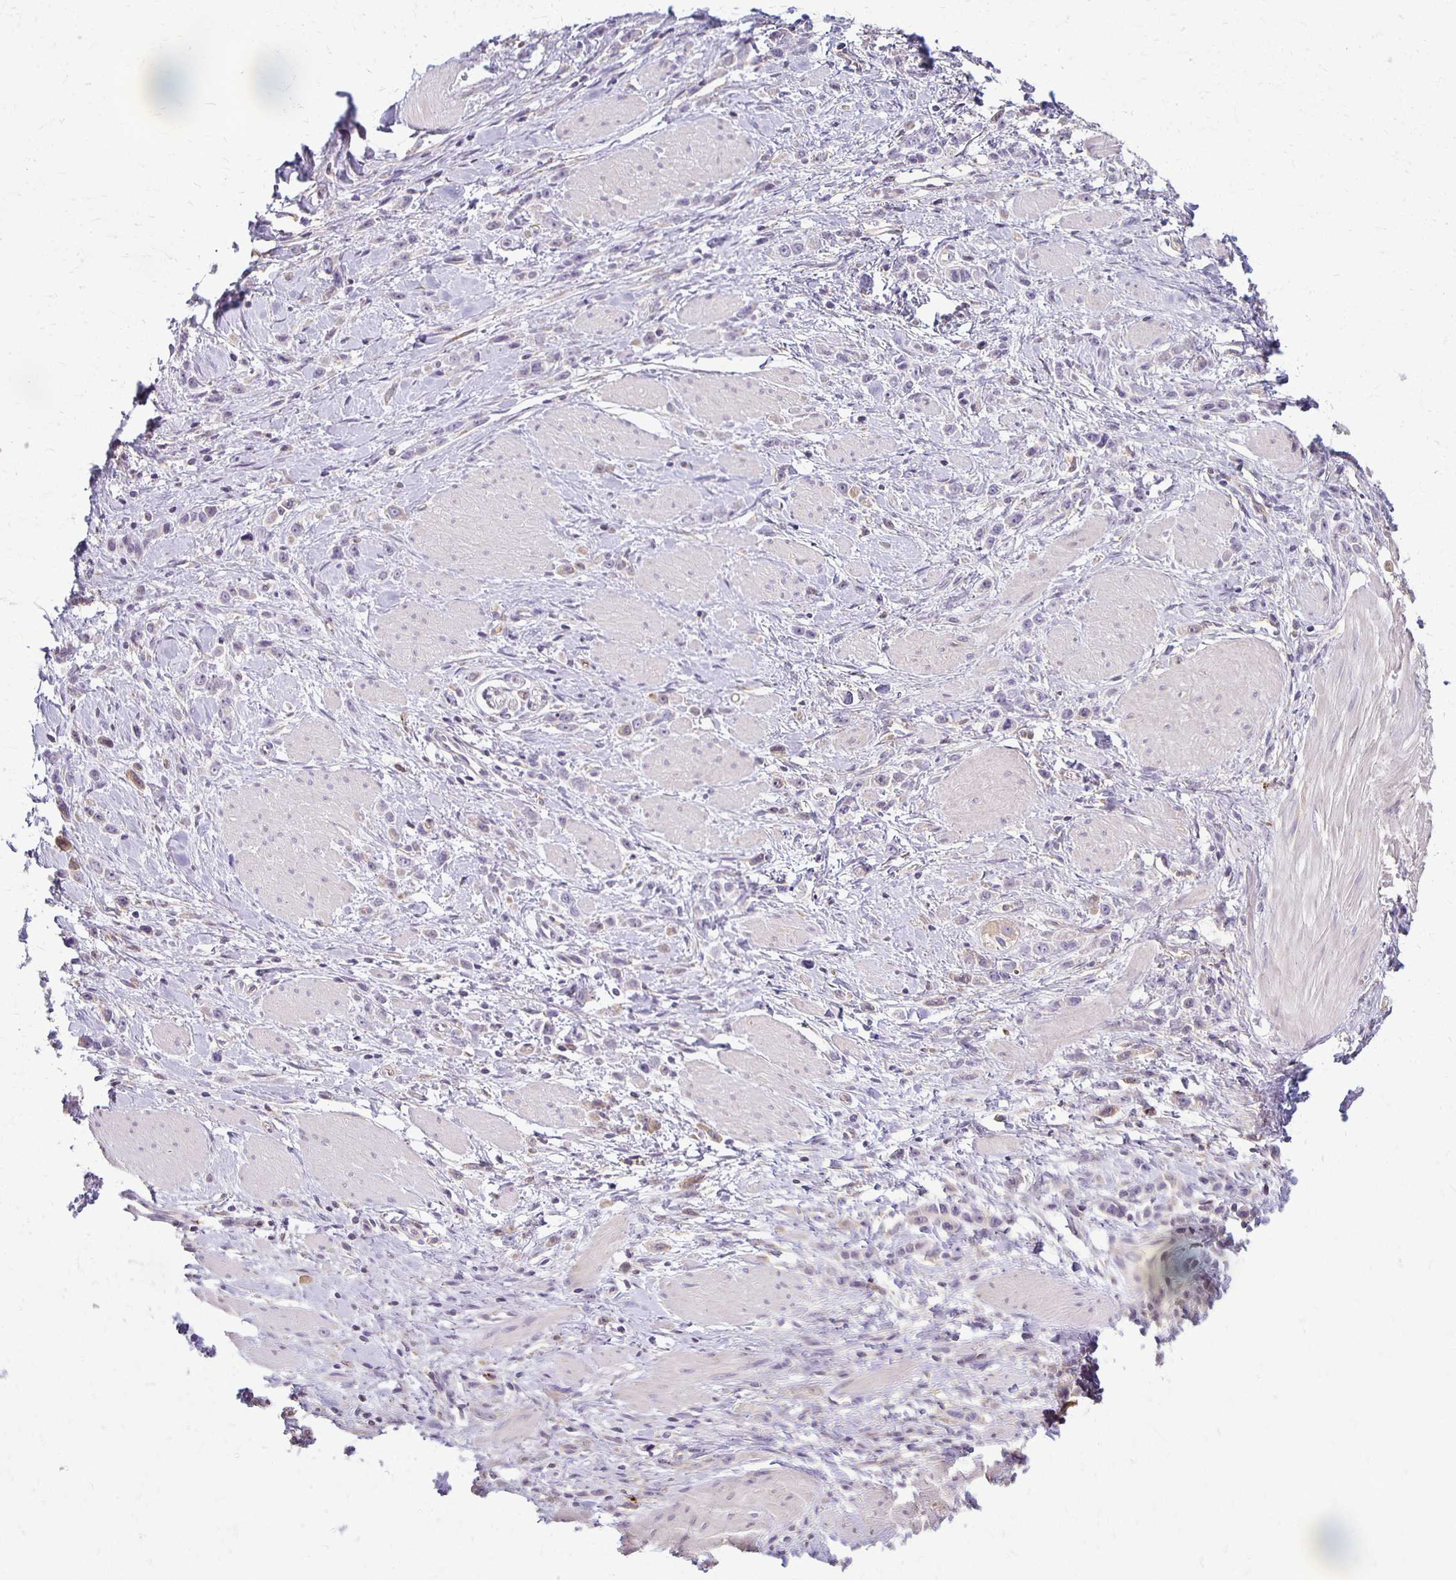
{"staining": {"intensity": "weak", "quantity": "<25%", "location": "cytoplasmic/membranous"}, "tissue": "stomach cancer", "cell_type": "Tumor cells", "image_type": "cancer", "snomed": [{"axis": "morphology", "description": "Adenocarcinoma, NOS"}, {"axis": "topography", "description": "Stomach"}], "caption": "Micrograph shows no protein staining in tumor cells of stomach cancer tissue. The staining is performed using DAB brown chromogen with nuclei counter-stained in using hematoxylin.", "gene": "GPX4", "patient": {"sex": "male", "age": 47}}